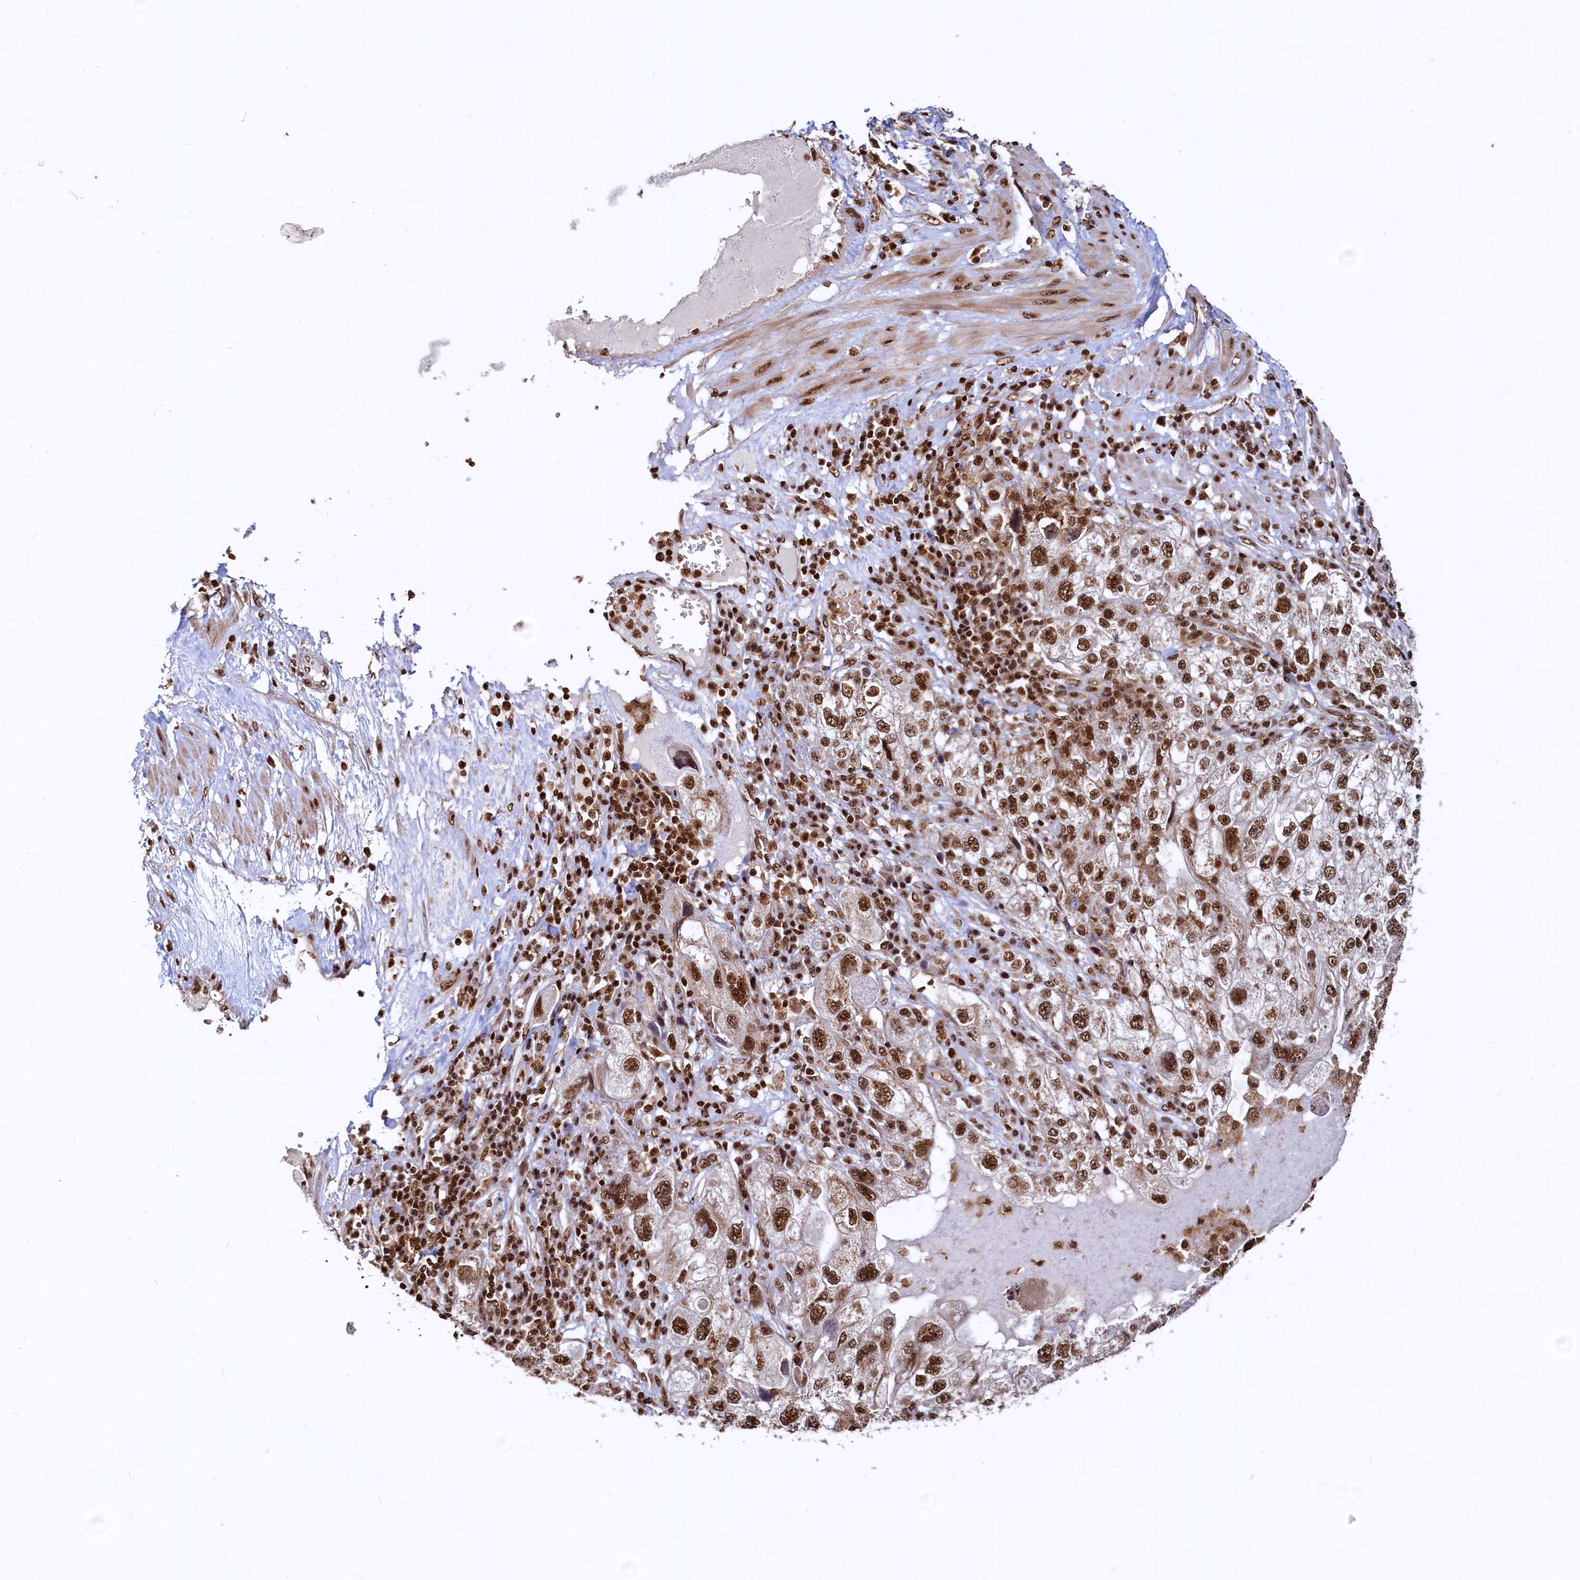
{"staining": {"intensity": "strong", "quantity": ">75%", "location": "nuclear"}, "tissue": "endometrial cancer", "cell_type": "Tumor cells", "image_type": "cancer", "snomed": [{"axis": "morphology", "description": "Adenocarcinoma, NOS"}, {"axis": "topography", "description": "Endometrium"}], "caption": "High-power microscopy captured an immunohistochemistry micrograph of endometrial cancer (adenocarcinoma), revealing strong nuclear positivity in approximately >75% of tumor cells. Using DAB (3,3'-diaminobenzidine) (brown) and hematoxylin (blue) stains, captured at high magnification using brightfield microscopy.", "gene": "RSRC2", "patient": {"sex": "female", "age": 49}}